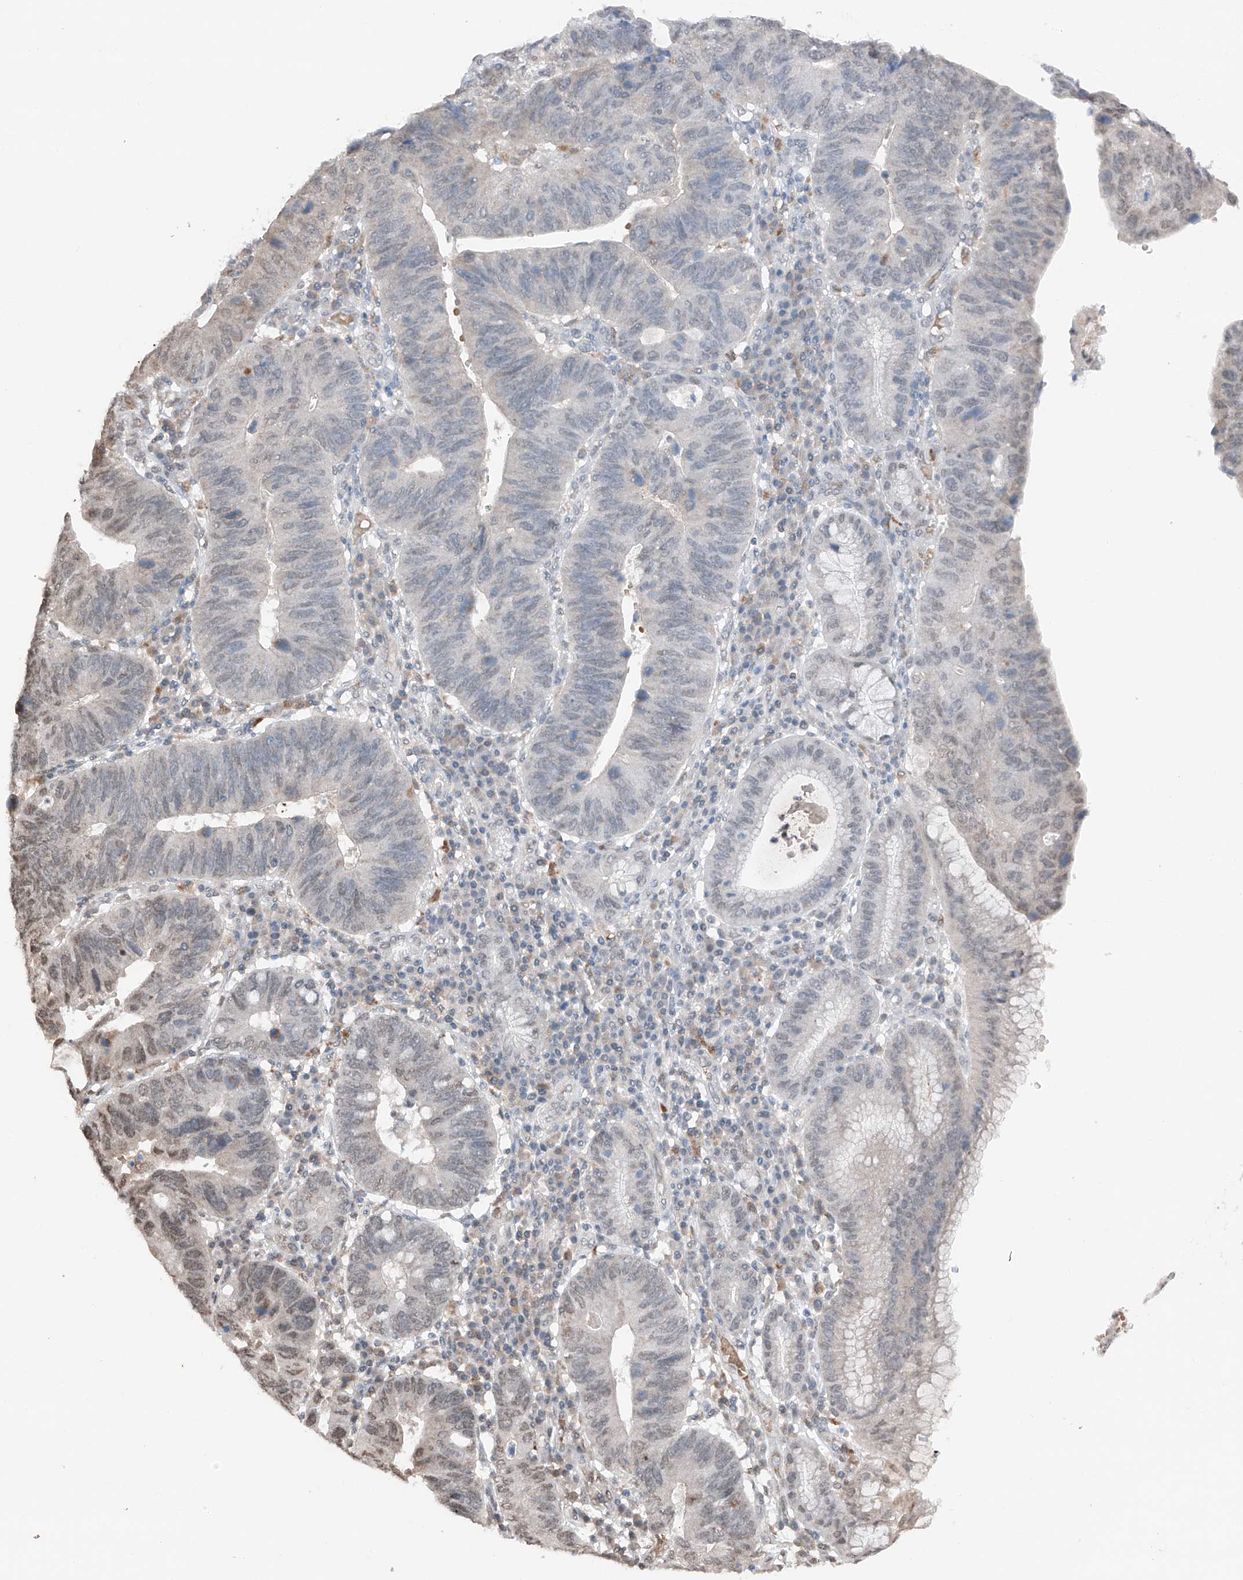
{"staining": {"intensity": "weak", "quantity": "<25%", "location": "nuclear"}, "tissue": "stomach cancer", "cell_type": "Tumor cells", "image_type": "cancer", "snomed": [{"axis": "morphology", "description": "Adenocarcinoma, NOS"}, {"axis": "topography", "description": "Stomach"}], "caption": "Immunohistochemistry (IHC) of stomach cancer reveals no expression in tumor cells. (DAB (3,3'-diaminobenzidine) immunohistochemistry (IHC) with hematoxylin counter stain).", "gene": "TBX4", "patient": {"sex": "male", "age": 59}}